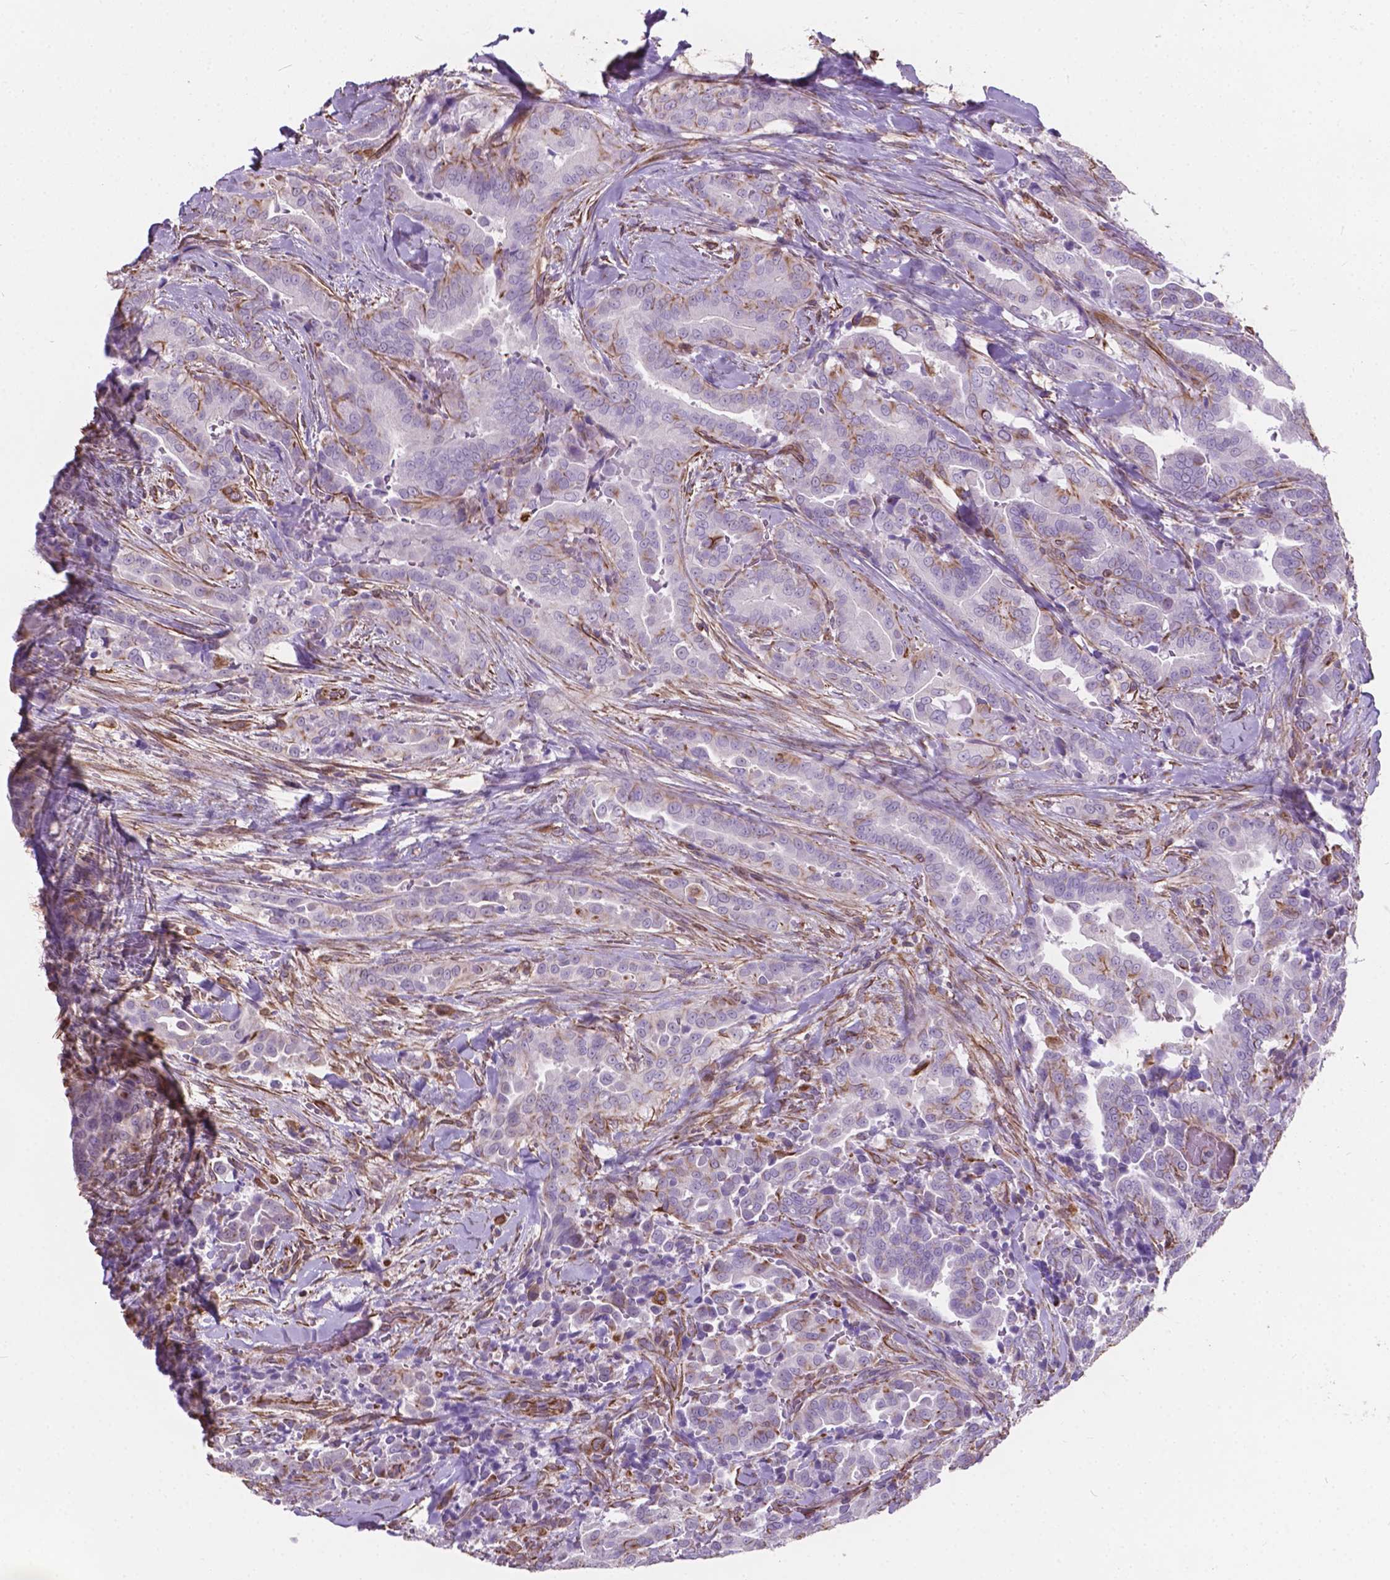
{"staining": {"intensity": "weak", "quantity": "<25%", "location": "cytoplasmic/membranous"}, "tissue": "thyroid cancer", "cell_type": "Tumor cells", "image_type": "cancer", "snomed": [{"axis": "morphology", "description": "Papillary adenocarcinoma, NOS"}, {"axis": "topography", "description": "Thyroid gland"}], "caption": "This photomicrograph is of thyroid cancer stained with immunohistochemistry (IHC) to label a protein in brown with the nuclei are counter-stained blue. There is no positivity in tumor cells.", "gene": "AMOT", "patient": {"sex": "male", "age": 61}}